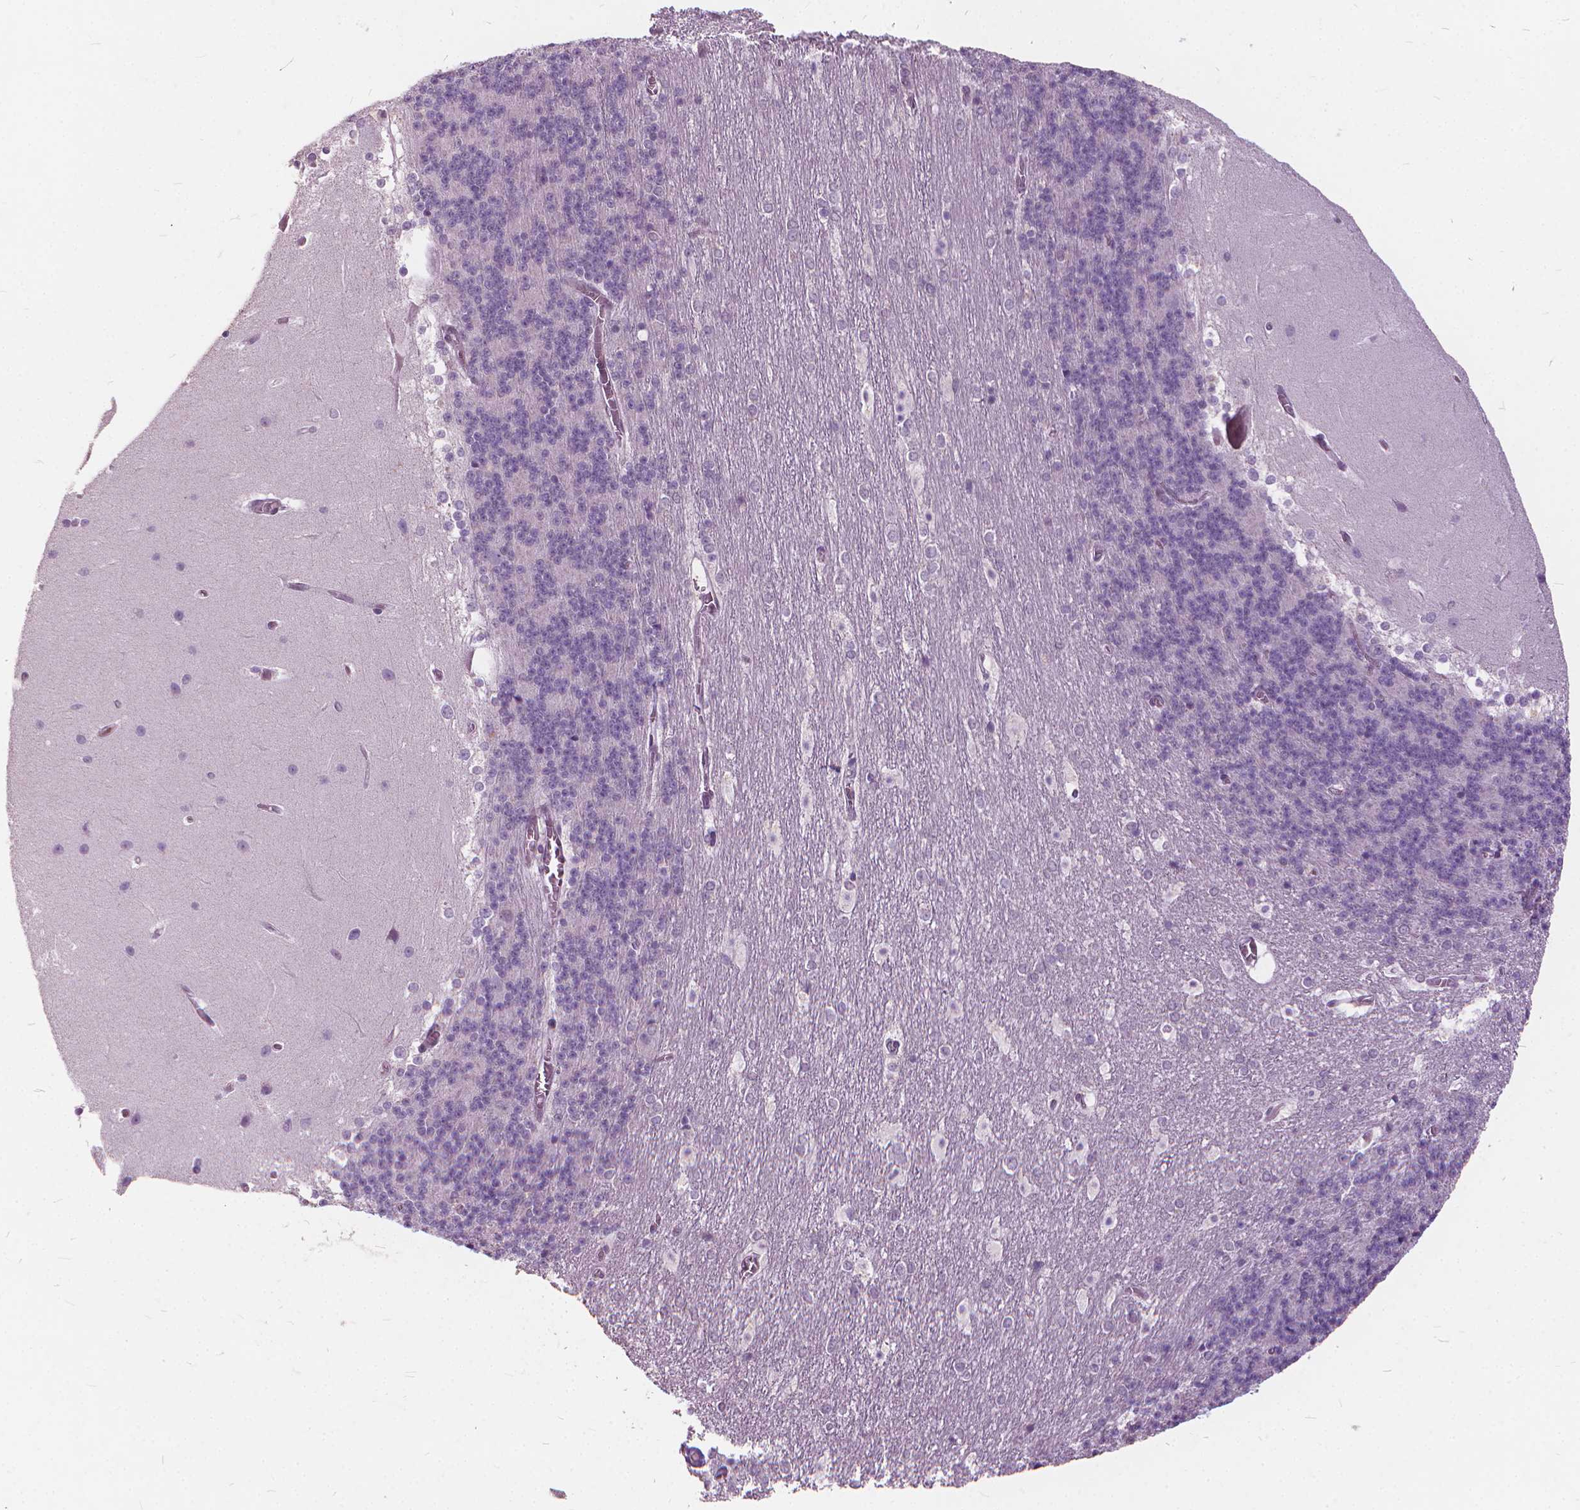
{"staining": {"intensity": "negative", "quantity": "none", "location": "none"}, "tissue": "cerebellum", "cell_type": "Cells in granular layer", "image_type": "normal", "snomed": [{"axis": "morphology", "description": "Normal tissue, NOS"}, {"axis": "topography", "description": "Cerebellum"}], "caption": "IHC of normal cerebellum demonstrates no staining in cells in granular layer. The staining is performed using DAB (3,3'-diaminobenzidine) brown chromogen with nuclei counter-stained in using hematoxylin.", "gene": "STAT5B", "patient": {"sex": "female", "age": 19}}